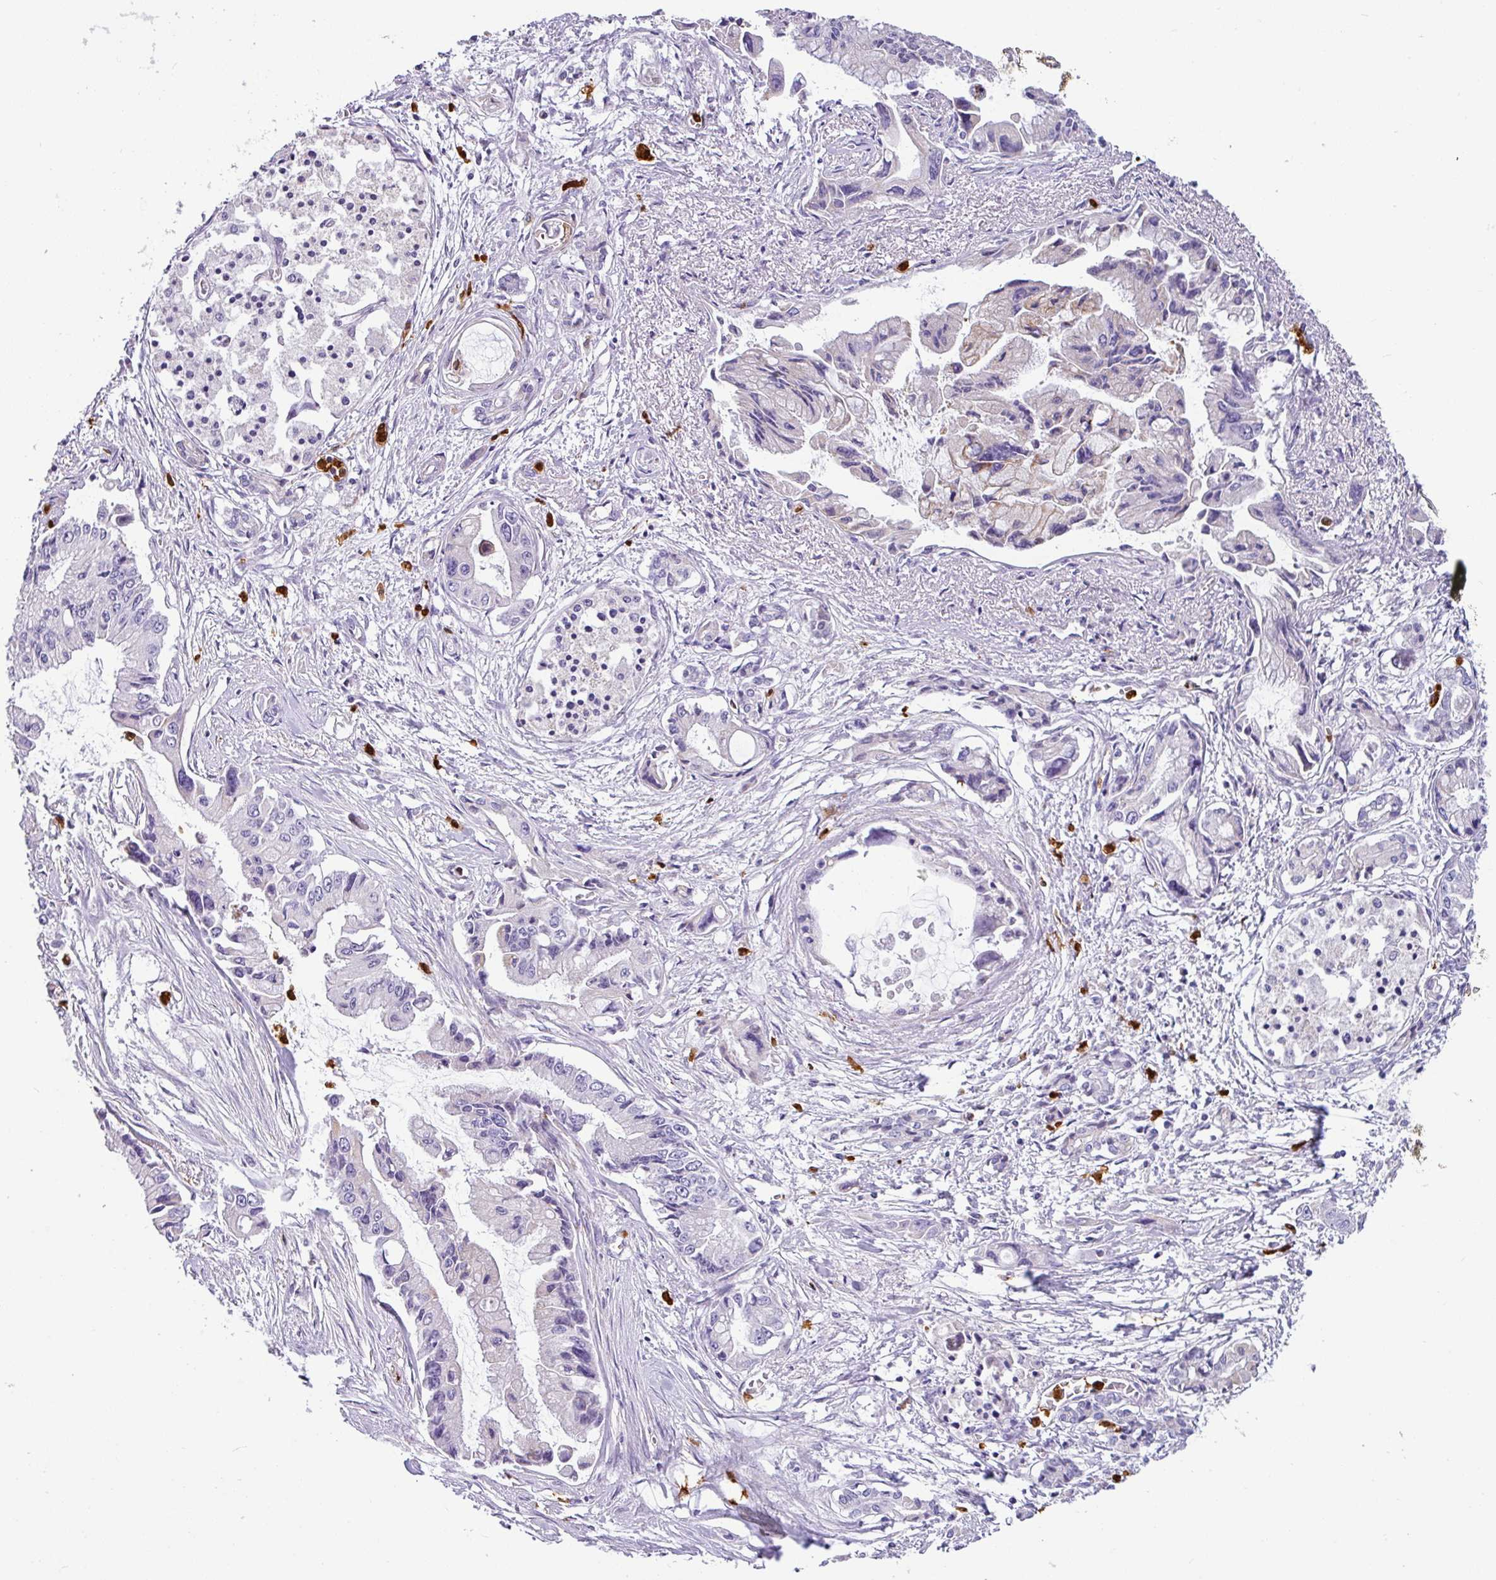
{"staining": {"intensity": "weak", "quantity": "<25%", "location": "cytoplasmic/membranous"}, "tissue": "pancreatic cancer", "cell_type": "Tumor cells", "image_type": "cancer", "snomed": [{"axis": "morphology", "description": "Adenocarcinoma, NOS"}, {"axis": "topography", "description": "Pancreas"}], "caption": "This is an IHC image of human pancreatic cancer. There is no expression in tumor cells.", "gene": "SH2D3C", "patient": {"sex": "male", "age": 84}}